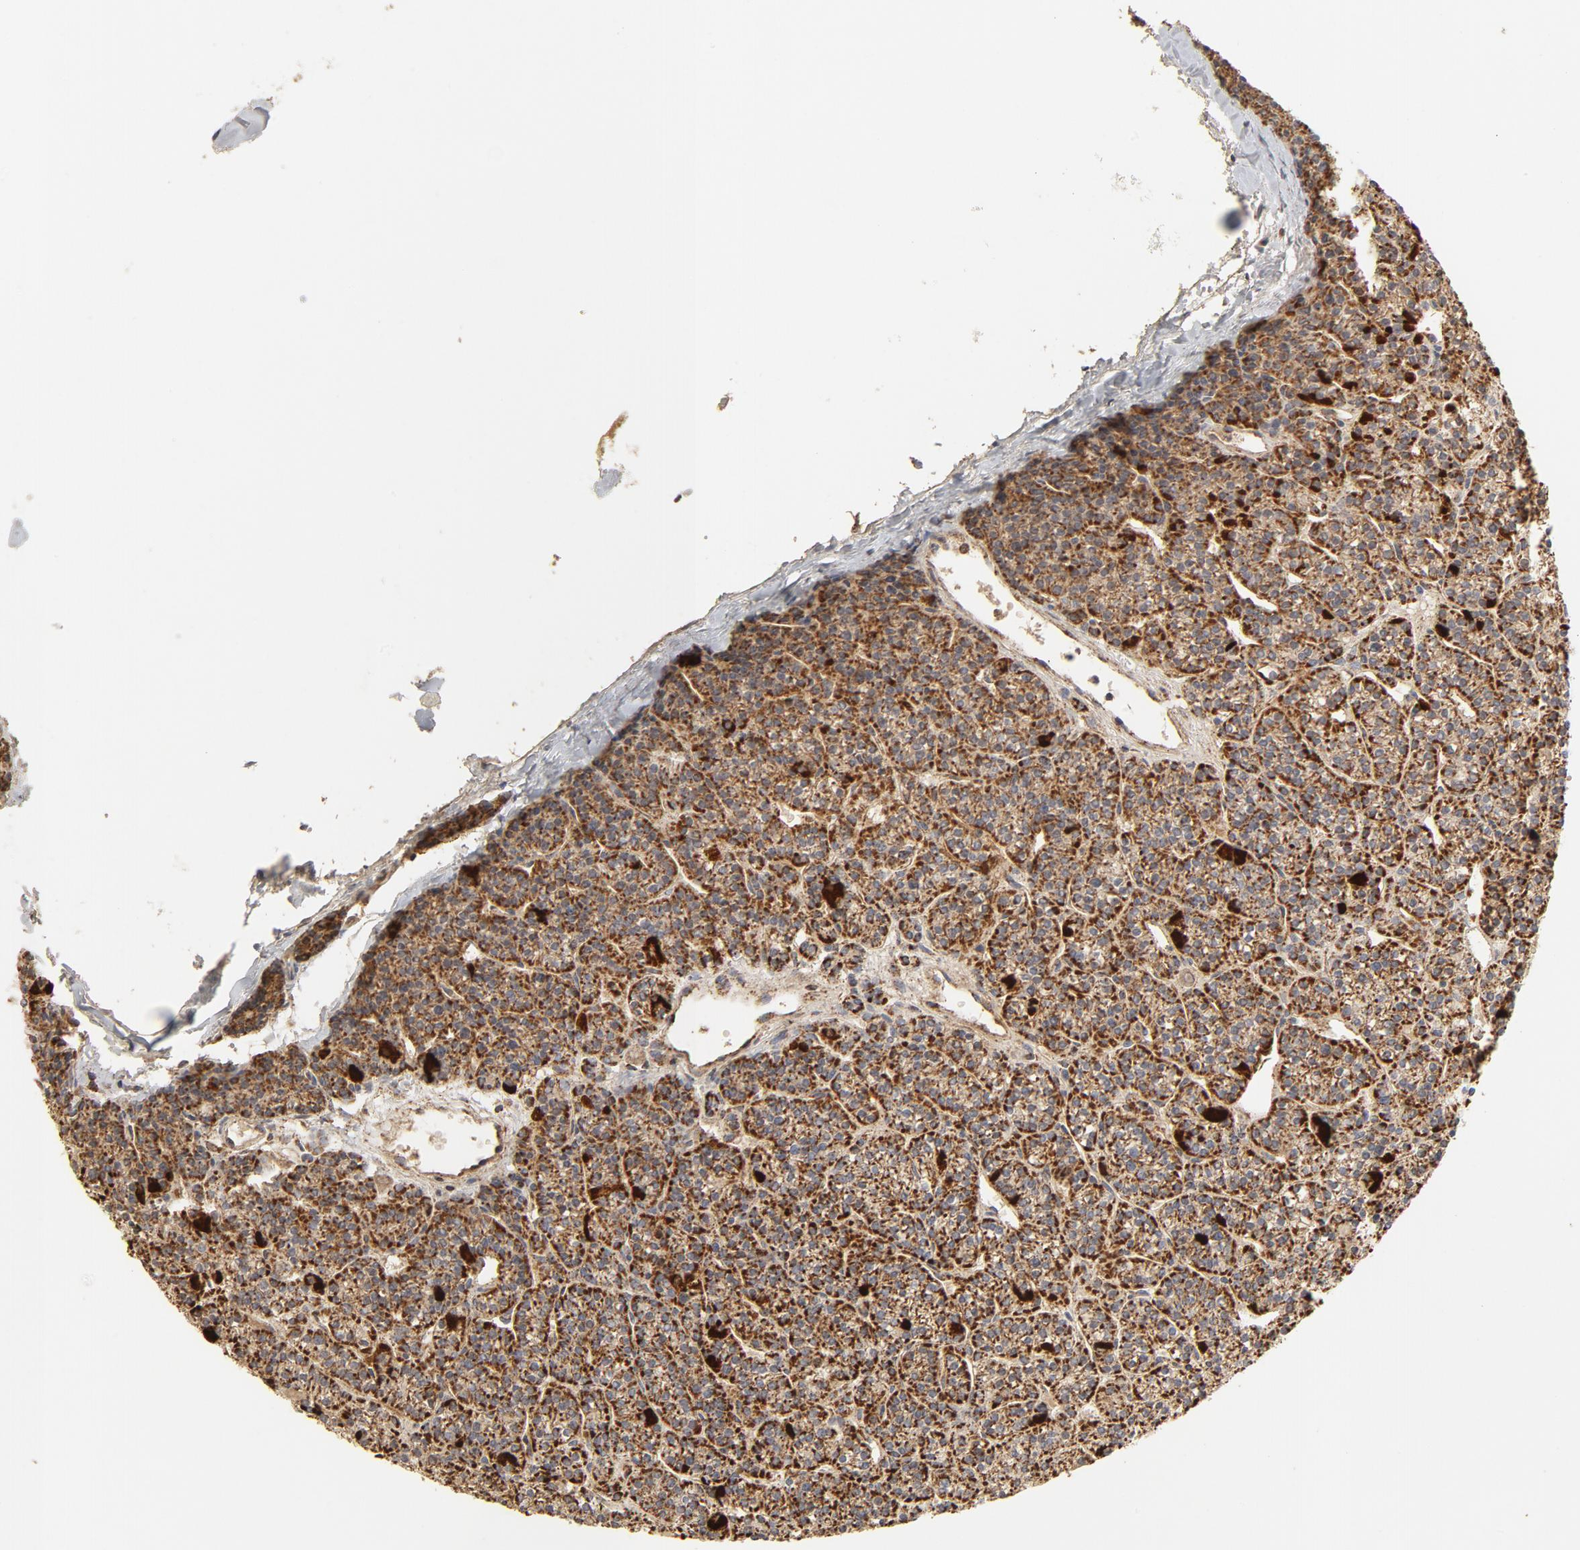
{"staining": {"intensity": "strong", "quantity": ">75%", "location": "cytoplasmic/membranous"}, "tissue": "parathyroid gland", "cell_type": "Glandular cells", "image_type": "normal", "snomed": [{"axis": "morphology", "description": "Normal tissue, NOS"}, {"axis": "topography", "description": "Parathyroid gland"}], "caption": "Glandular cells reveal strong cytoplasmic/membranous staining in approximately >75% of cells in normal parathyroid gland.", "gene": "PCNX4", "patient": {"sex": "female", "age": 50}}